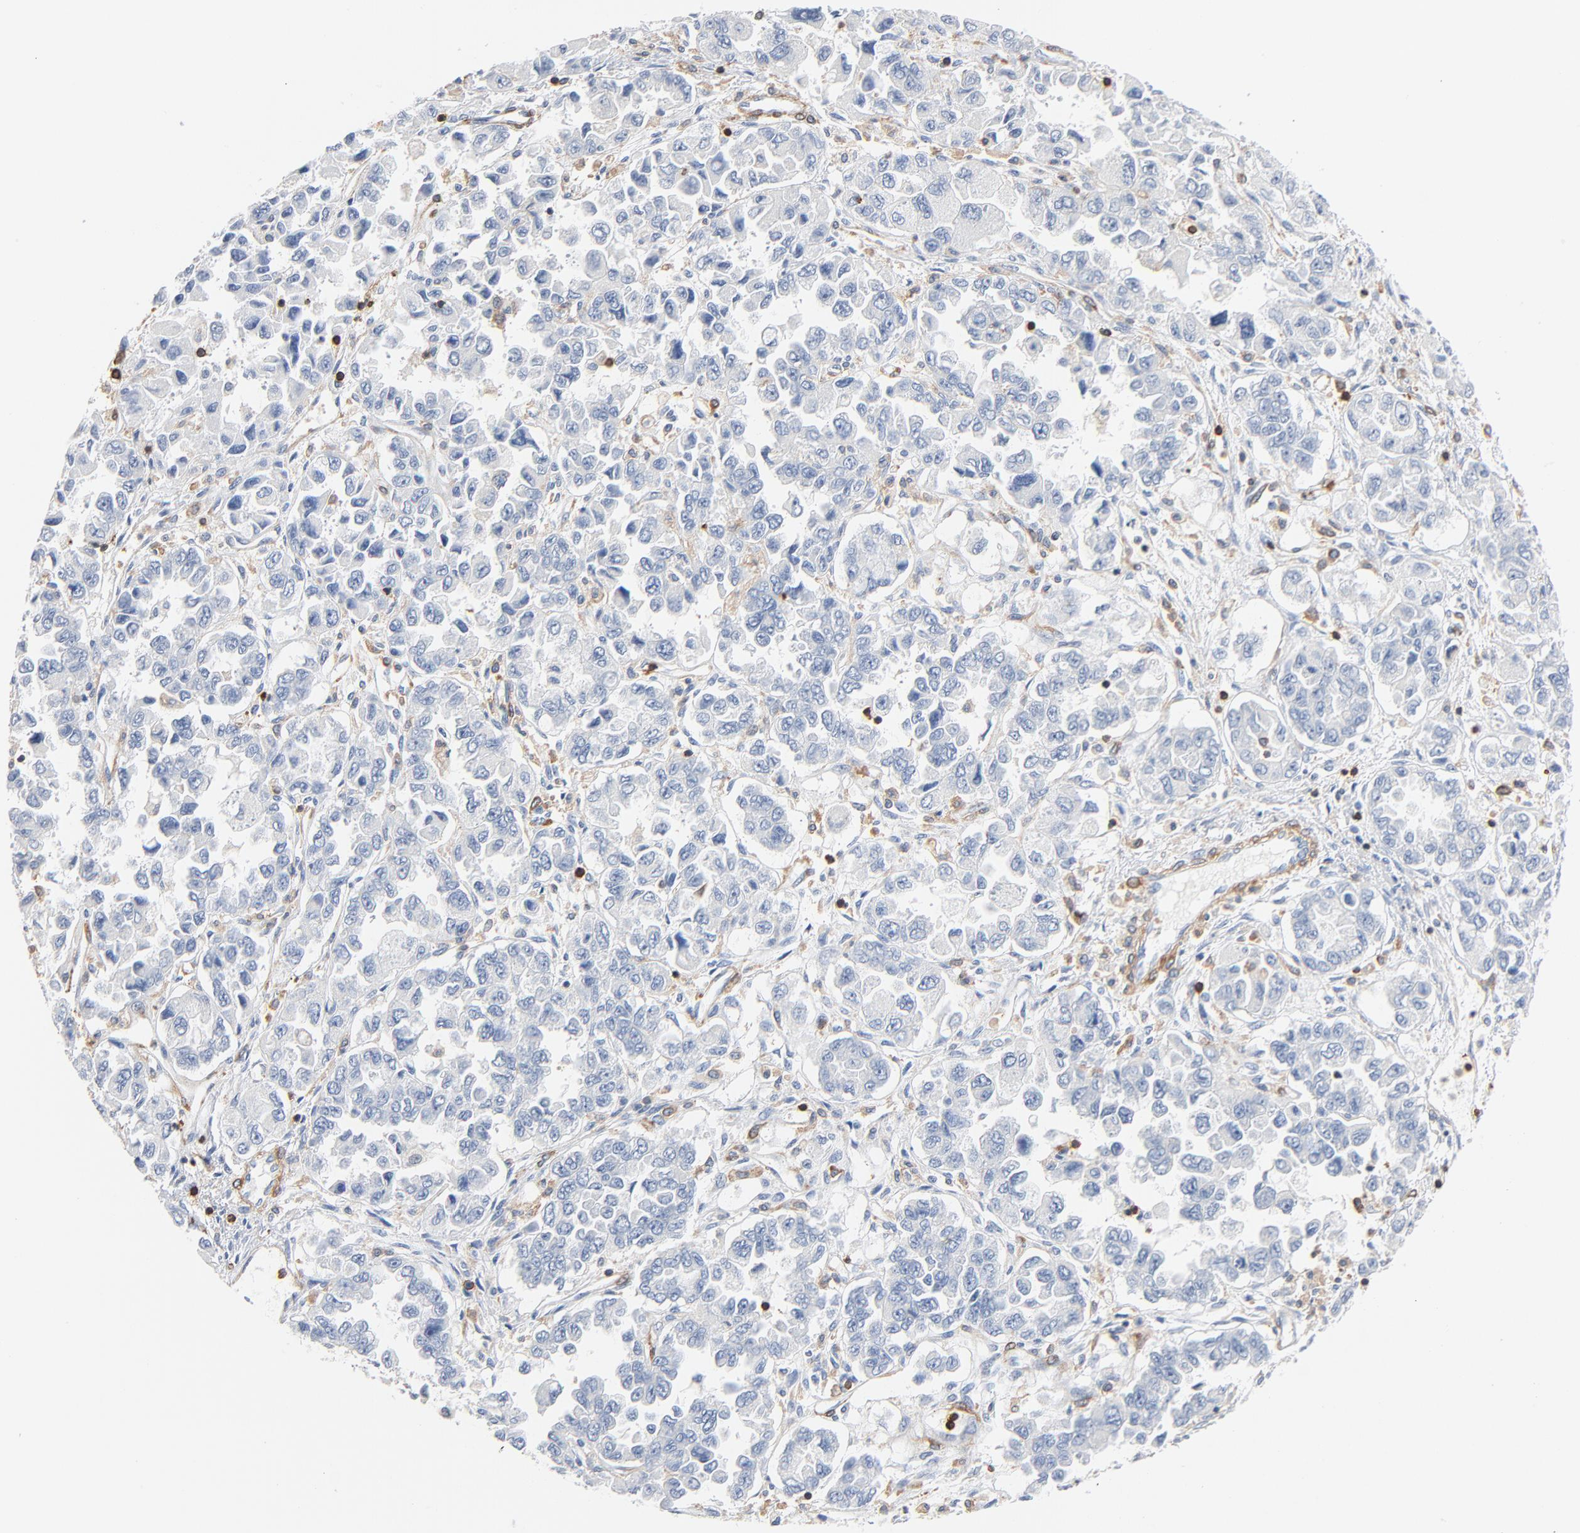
{"staining": {"intensity": "negative", "quantity": "none", "location": "none"}, "tissue": "ovarian cancer", "cell_type": "Tumor cells", "image_type": "cancer", "snomed": [{"axis": "morphology", "description": "Cystadenocarcinoma, serous, NOS"}, {"axis": "topography", "description": "Ovary"}], "caption": "Ovarian cancer (serous cystadenocarcinoma) stained for a protein using IHC shows no staining tumor cells.", "gene": "SH3KBP1", "patient": {"sex": "female", "age": 84}}